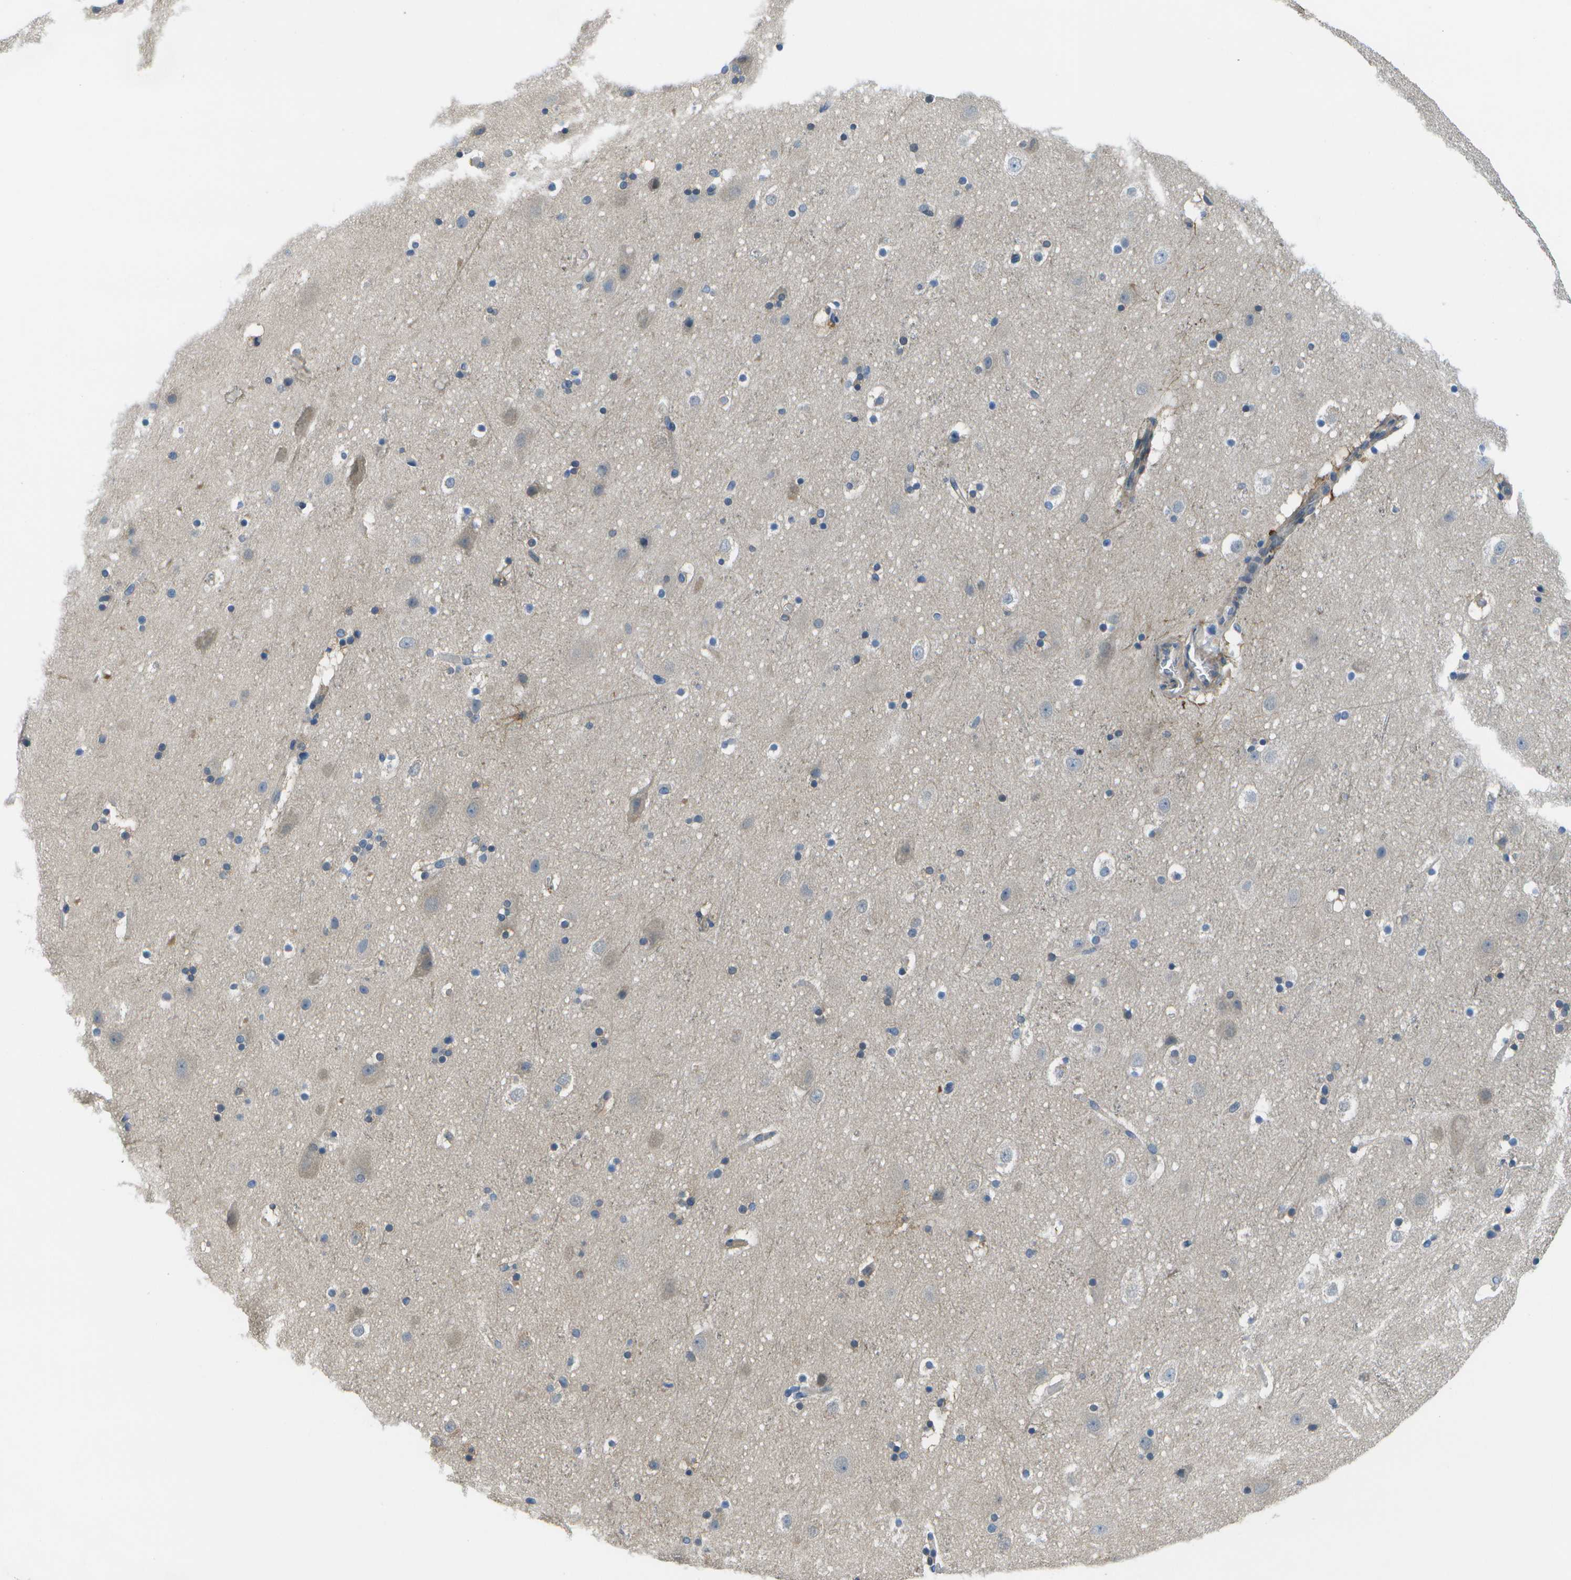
{"staining": {"intensity": "negative", "quantity": "none", "location": "none"}, "tissue": "cerebral cortex", "cell_type": "Endothelial cells", "image_type": "normal", "snomed": [{"axis": "morphology", "description": "Normal tissue, NOS"}, {"axis": "topography", "description": "Cerebral cortex"}], "caption": "This is an IHC photomicrograph of benign human cerebral cortex. There is no staining in endothelial cells.", "gene": "P3H1", "patient": {"sex": "male", "age": 45}}